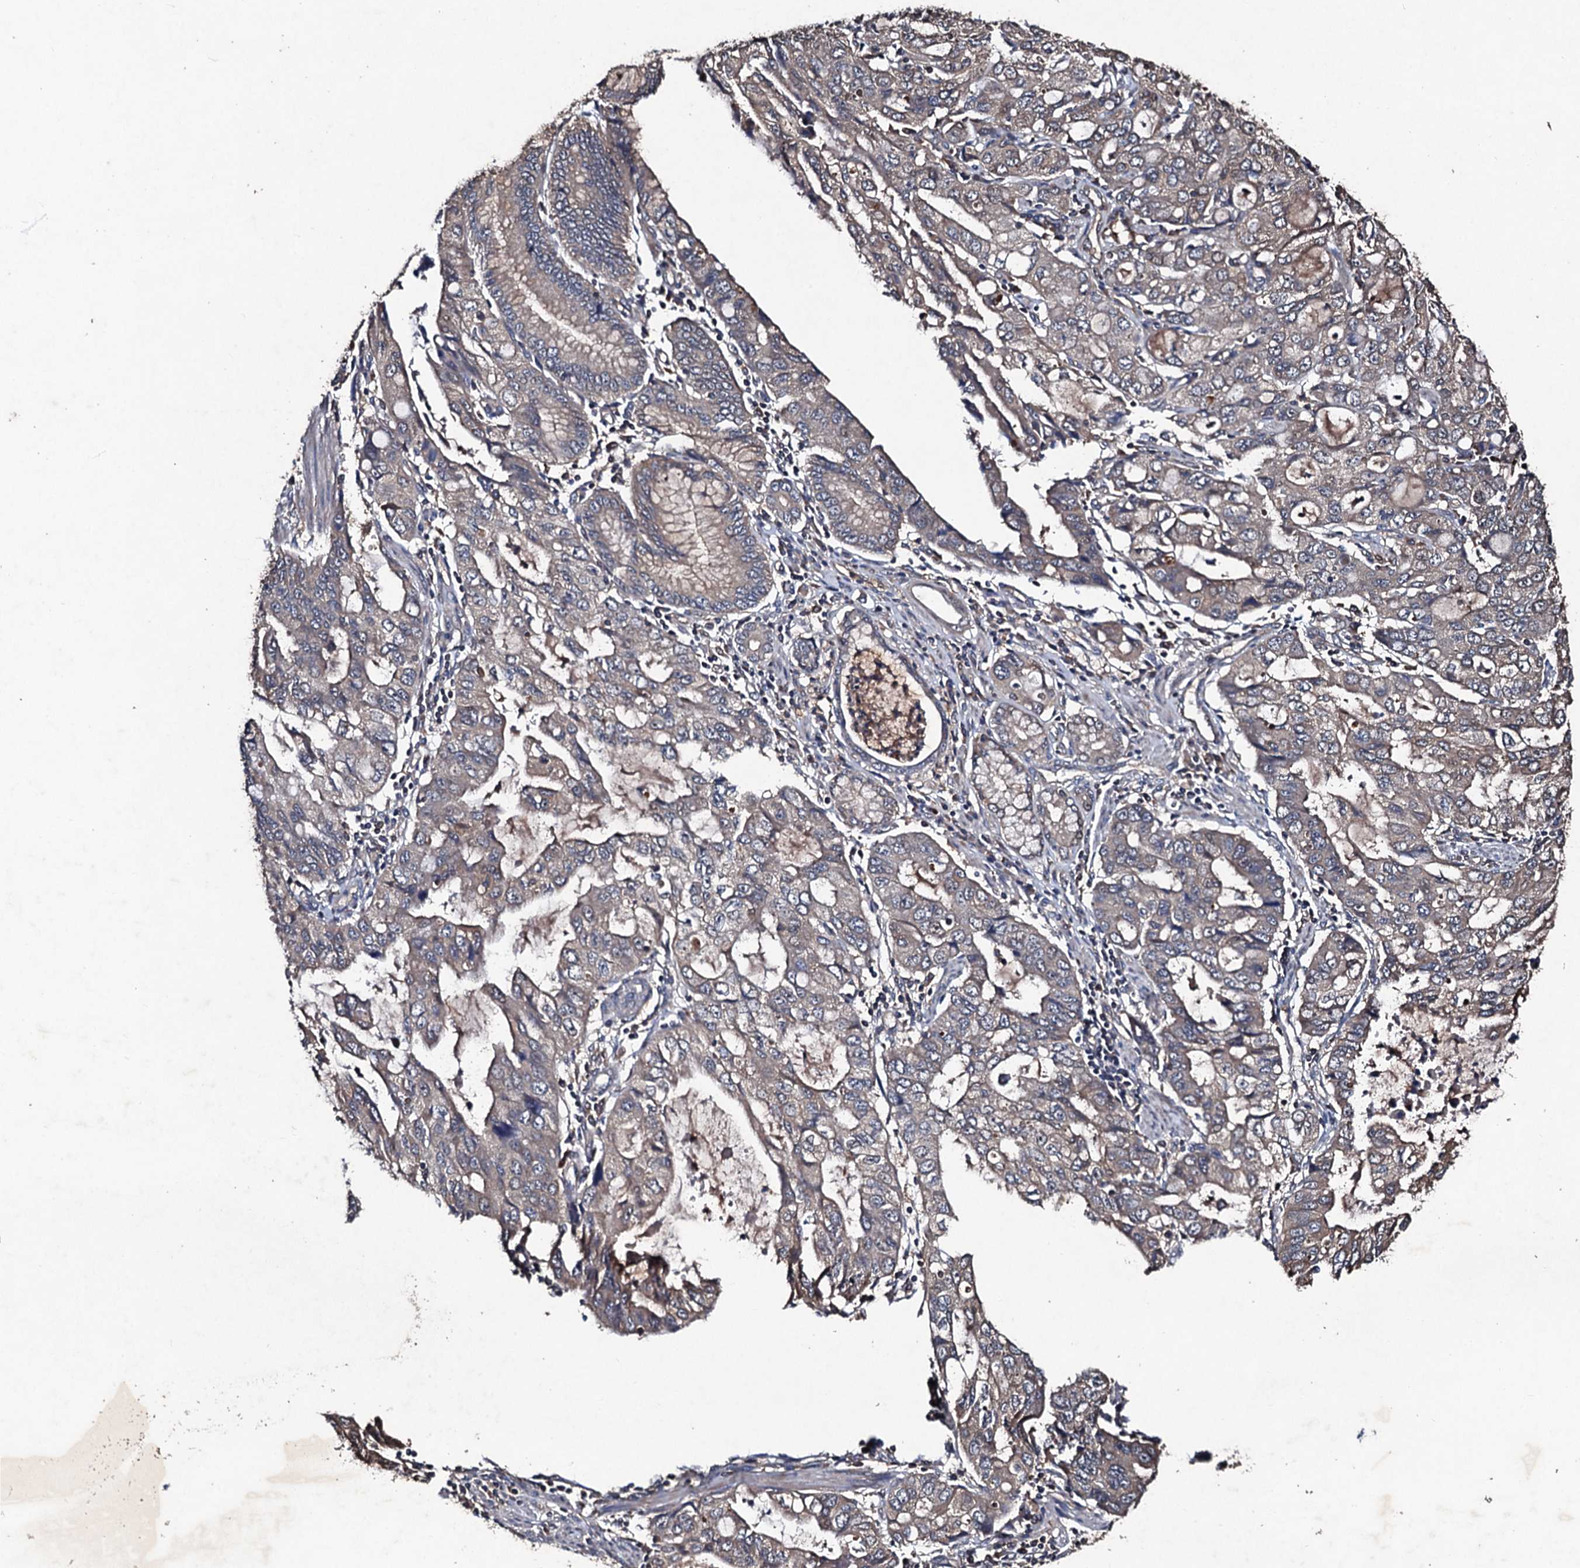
{"staining": {"intensity": "weak", "quantity": "<25%", "location": "cytoplasmic/membranous"}, "tissue": "stomach cancer", "cell_type": "Tumor cells", "image_type": "cancer", "snomed": [{"axis": "morphology", "description": "Adenocarcinoma, NOS"}, {"axis": "topography", "description": "Stomach, upper"}], "caption": "Tumor cells are negative for brown protein staining in adenocarcinoma (stomach). (Stains: DAB (3,3'-diaminobenzidine) immunohistochemistry with hematoxylin counter stain, Microscopy: brightfield microscopy at high magnification).", "gene": "KERA", "patient": {"sex": "female", "age": 52}}